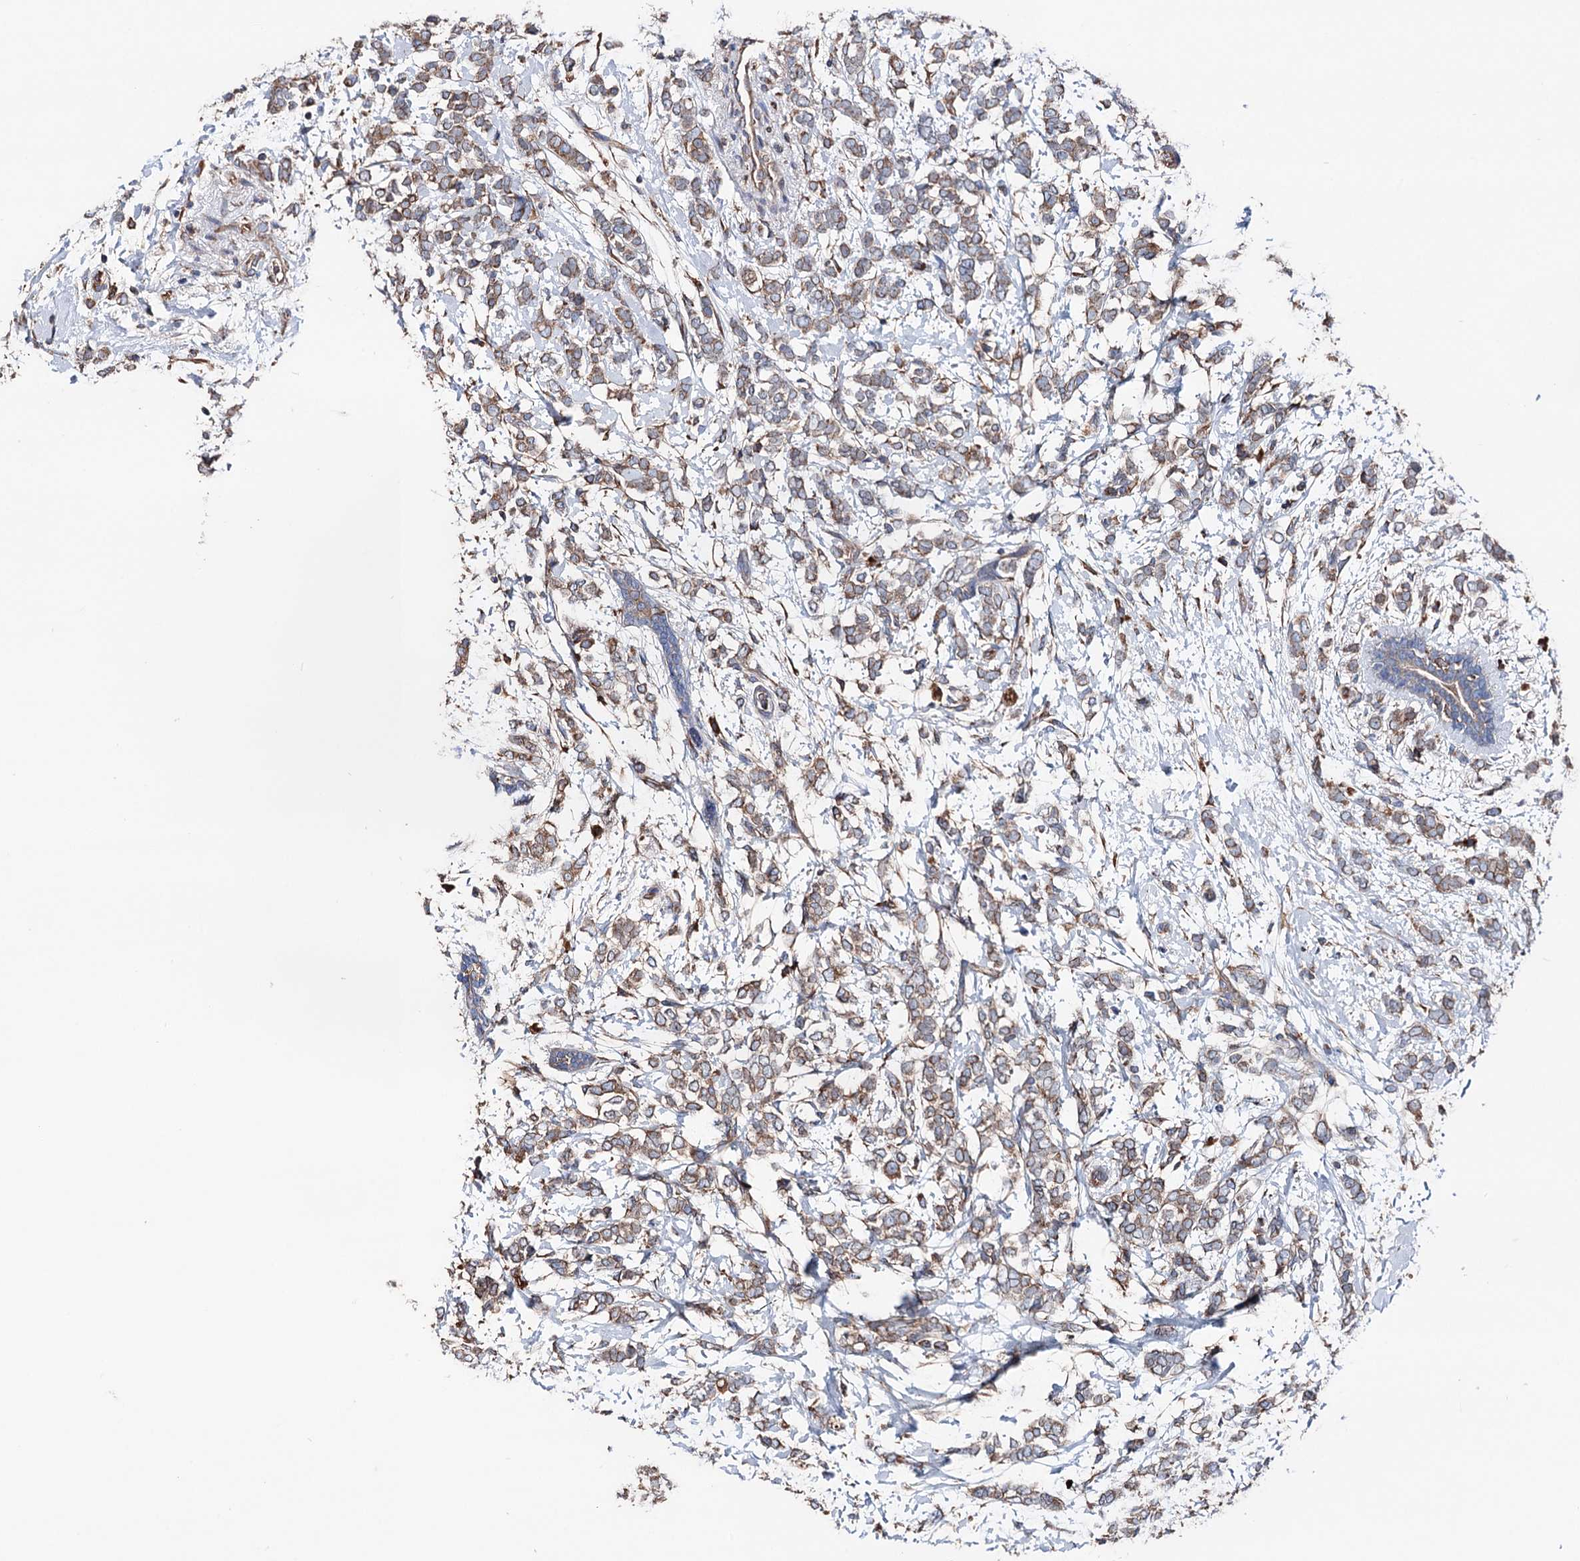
{"staining": {"intensity": "moderate", "quantity": ">75%", "location": "cytoplasmic/membranous"}, "tissue": "breast cancer", "cell_type": "Tumor cells", "image_type": "cancer", "snomed": [{"axis": "morphology", "description": "Normal tissue, NOS"}, {"axis": "morphology", "description": "Lobular carcinoma"}, {"axis": "topography", "description": "Breast"}], "caption": "A high-resolution image shows immunohistochemistry (IHC) staining of lobular carcinoma (breast), which reveals moderate cytoplasmic/membranous expression in about >75% of tumor cells.", "gene": "ERP29", "patient": {"sex": "female", "age": 47}}